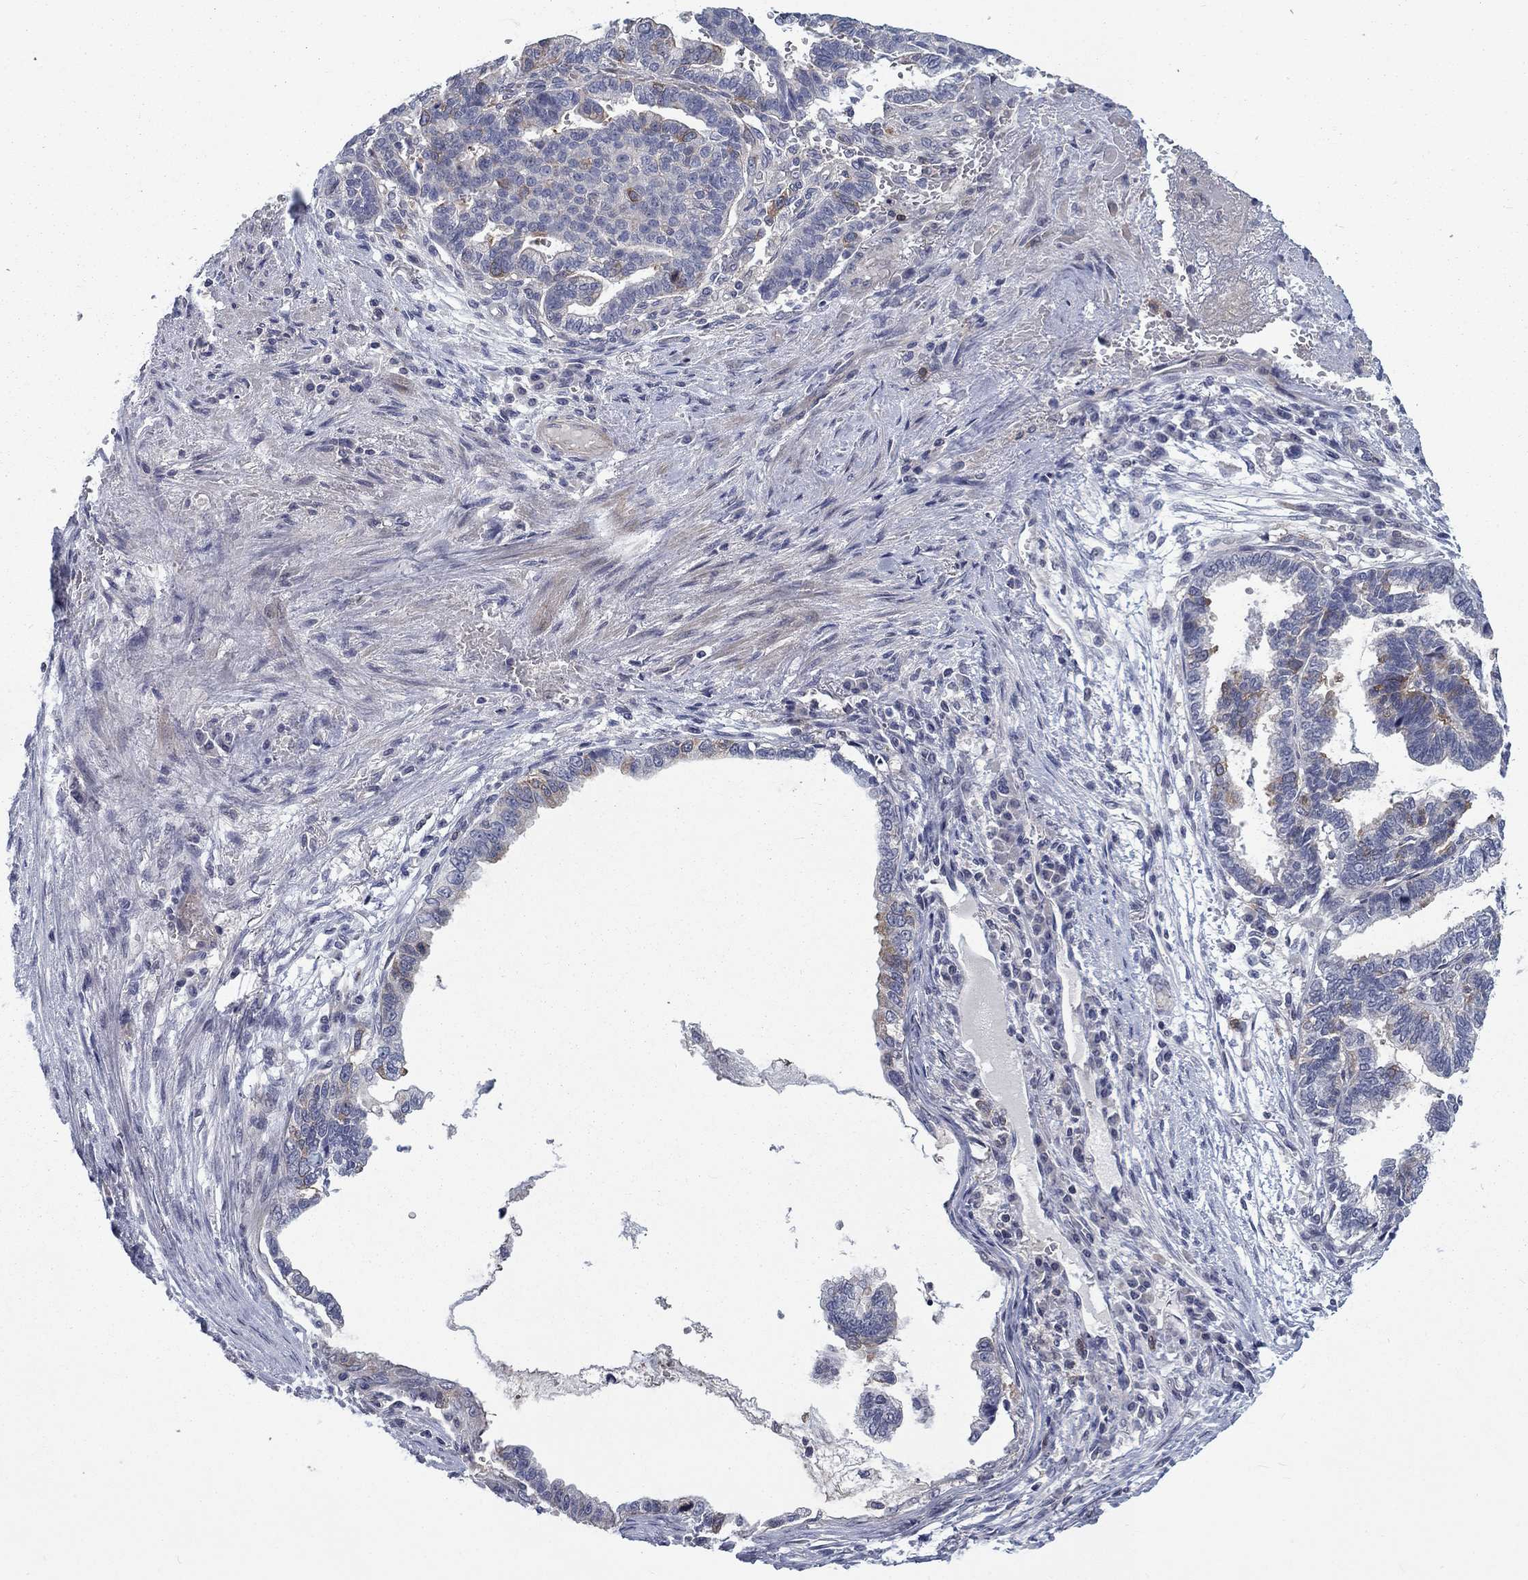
{"staining": {"intensity": "weak", "quantity": "<25%", "location": "cytoplasmic/membranous"}, "tissue": "stomach cancer", "cell_type": "Tumor cells", "image_type": "cancer", "snomed": [{"axis": "morphology", "description": "Adenocarcinoma, NOS"}, {"axis": "topography", "description": "Stomach"}], "caption": "High power microscopy image of an IHC micrograph of stomach cancer (adenocarcinoma), revealing no significant staining in tumor cells.", "gene": "KIF15", "patient": {"sex": "male", "age": 83}}